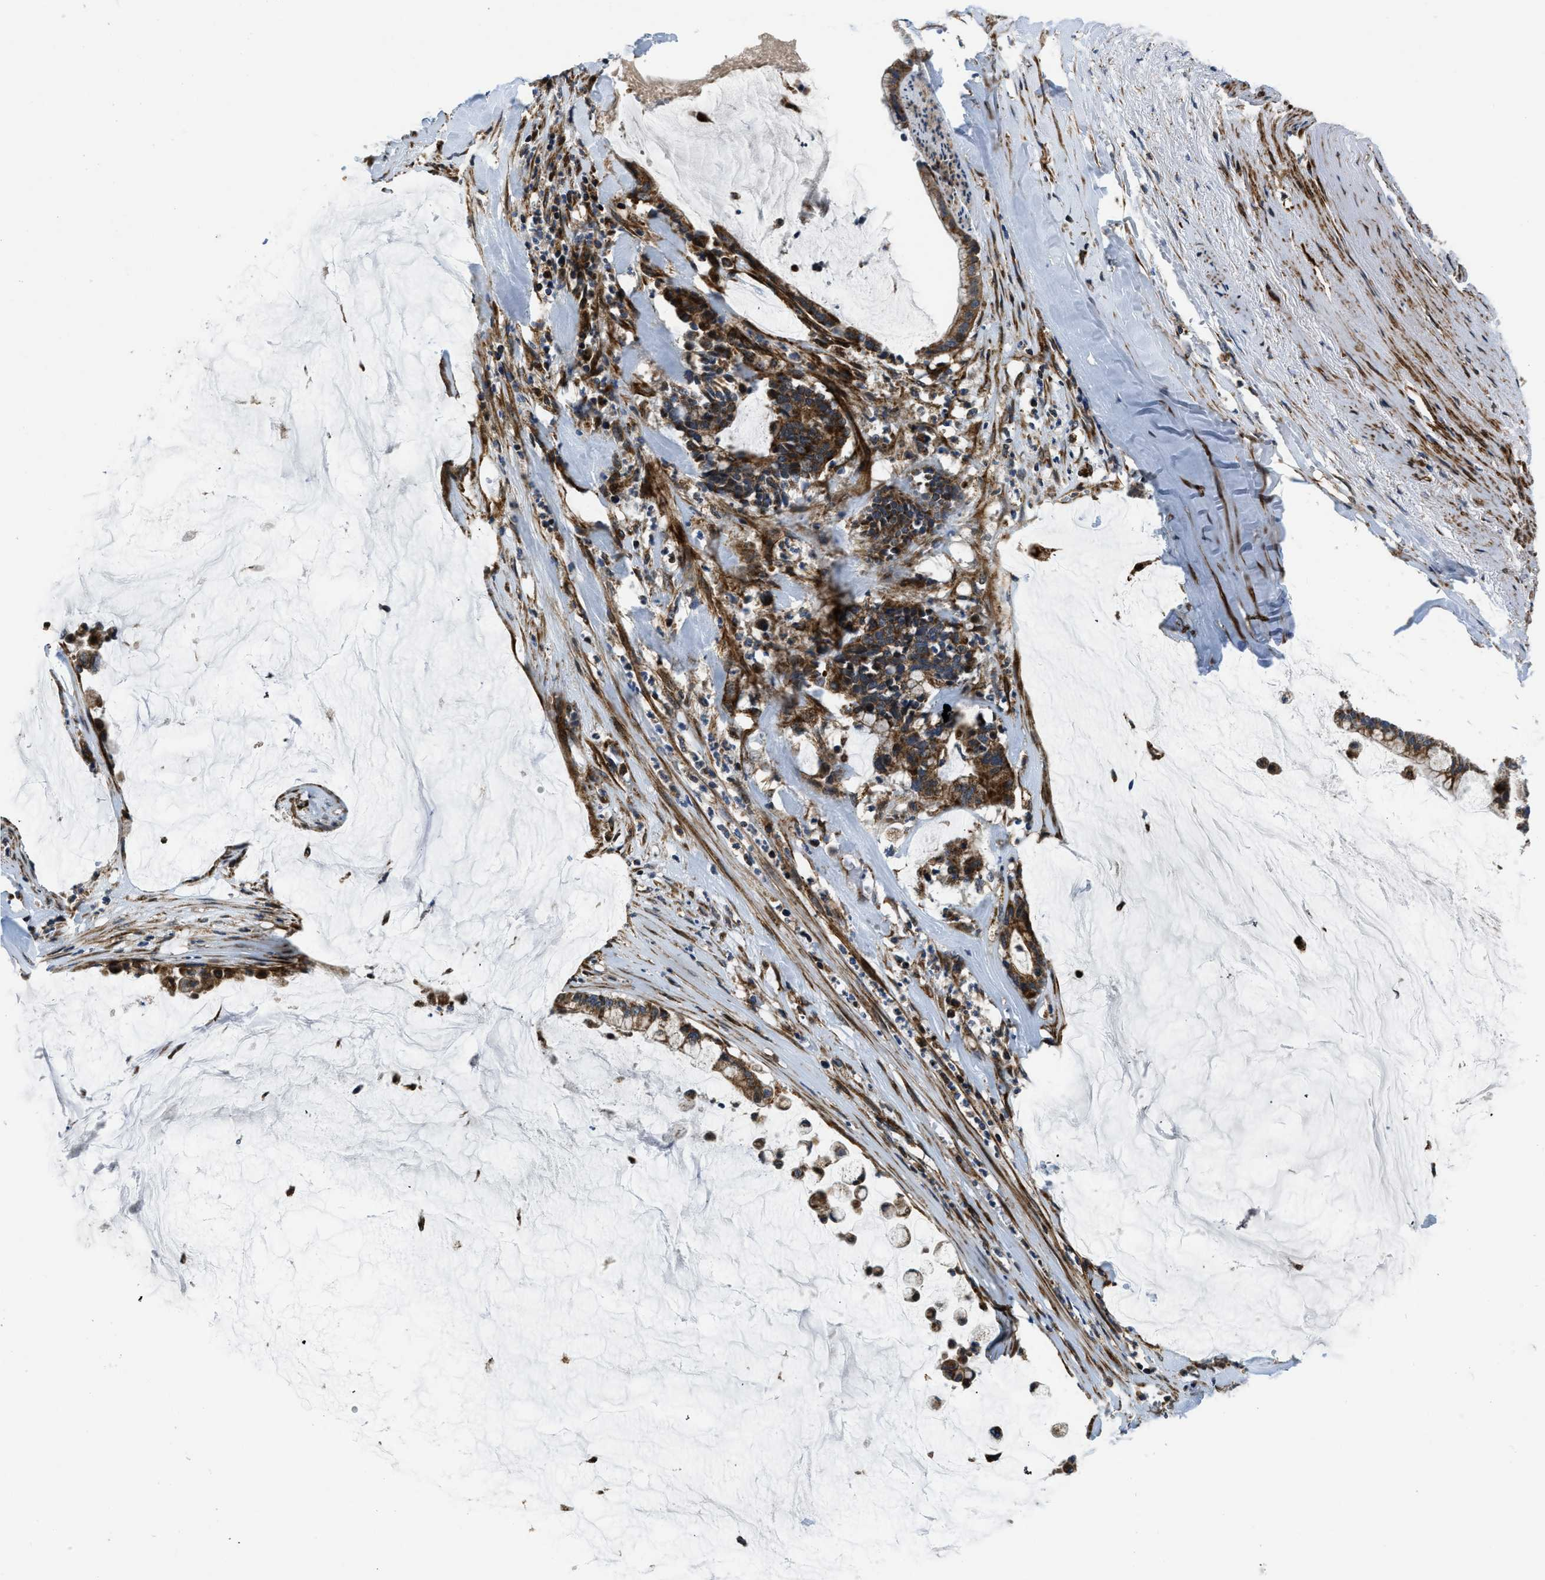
{"staining": {"intensity": "moderate", "quantity": ">75%", "location": "cytoplasmic/membranous"}, "tissue": "pancreatic cancer", "cell_type": "Tumor cells", "image_type": "cancer", "snomed": [{"axis": "morphology", "description": "Adenocarcinoma, NOS"}, {"axis": "topography", "description": "Pancreas"}], "caption": "Immunohistochemistry (DAB (3,3'-diaminobenzidine)) staining of adenocarcinoma (pancreatic) reveals moderate cytoplasmic/membranous protein positivity in about >75% of tumor cells.", "gene": "GSDME", "patient": {"sex": "male", "age": 41}}